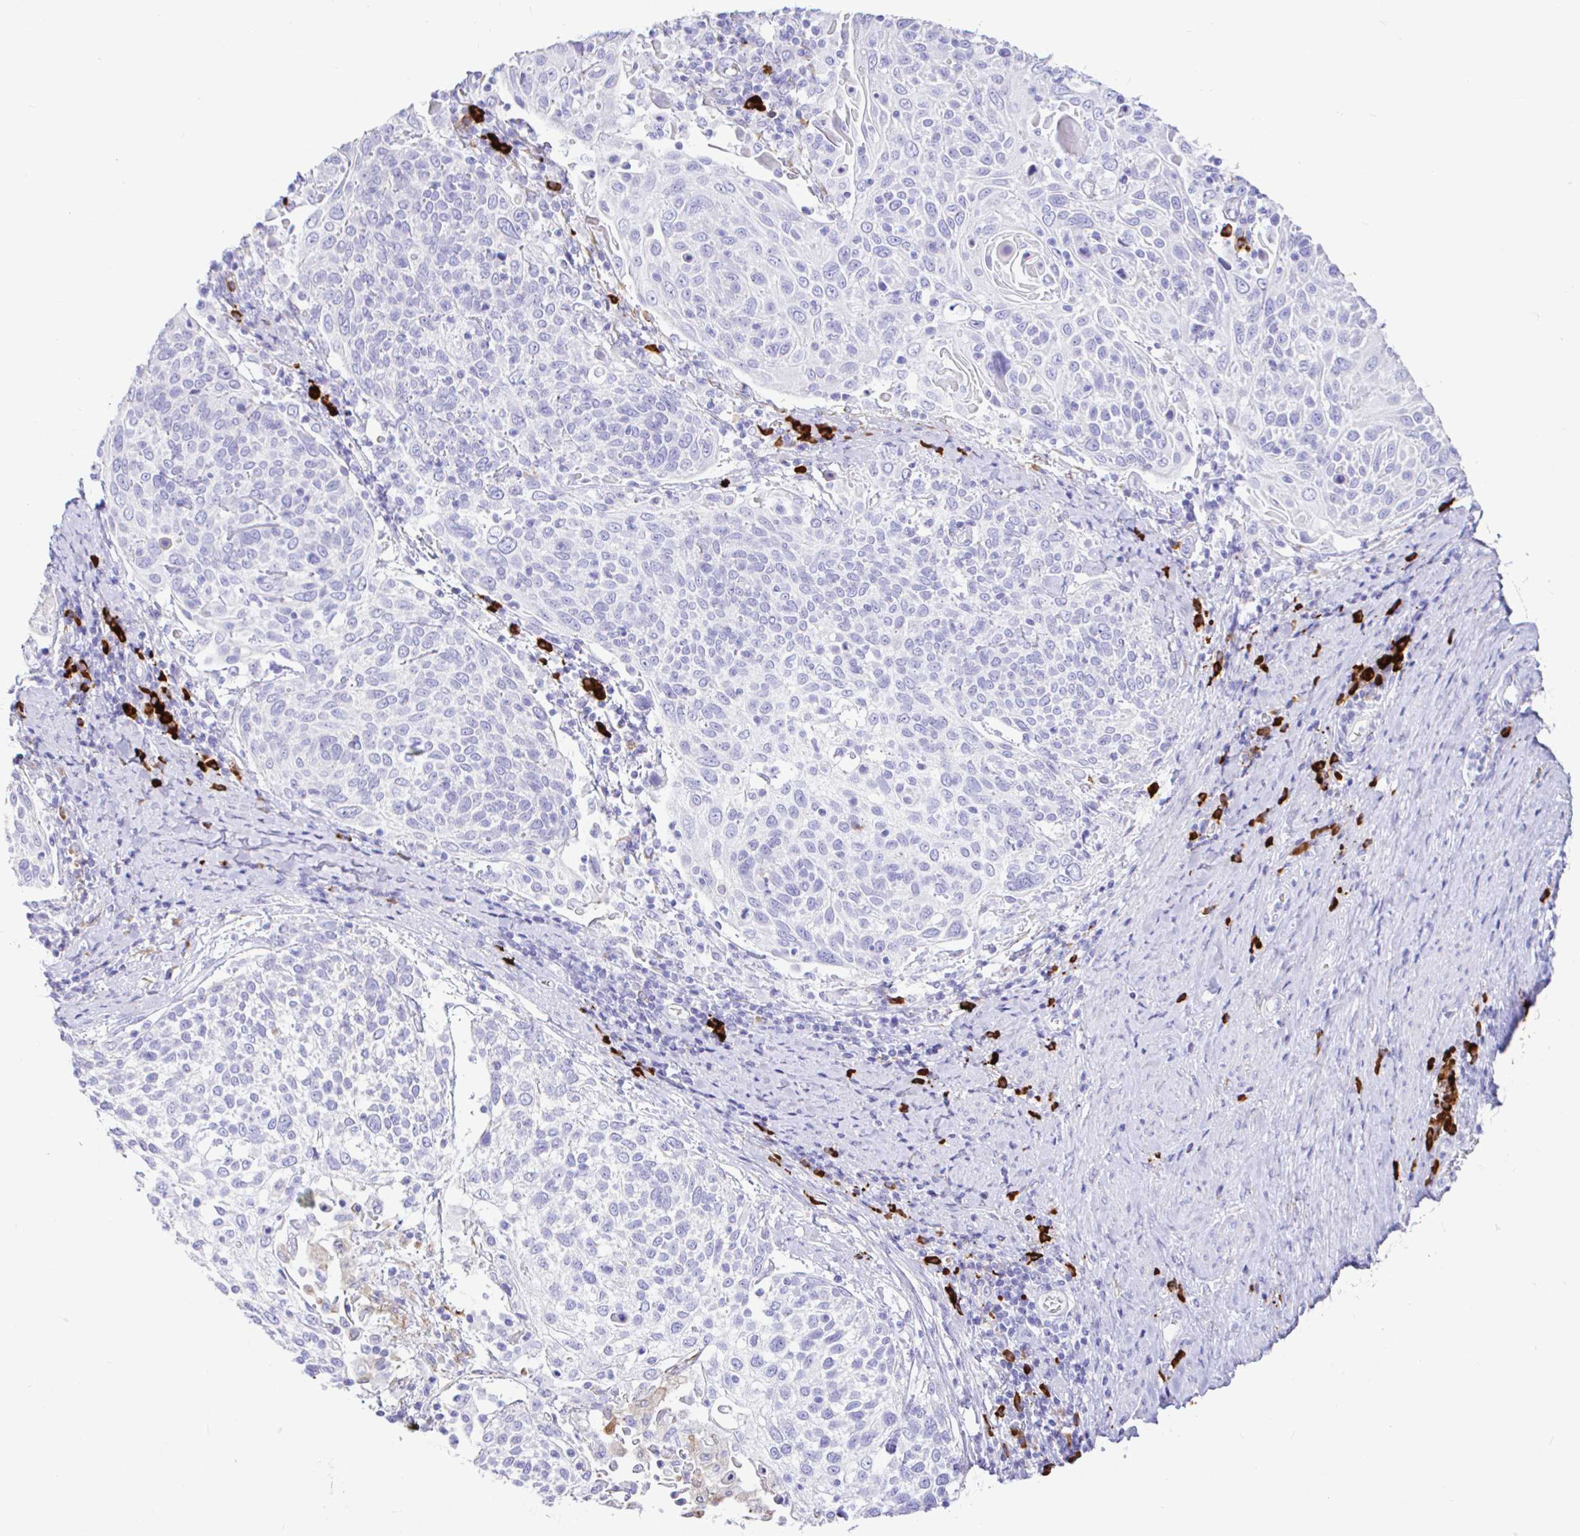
{"staining": {"intensity": "negative", "quantity": "none", "location": "none"}, "tissue": "cervical cancer", "cell_type": "Tumor cells", "image_type": "cancer", "snomed": [{"axis": "morphology", "description": "Squamous cell carcinoma, NOS"}, {"axis": "topography", "description": "Cervix"}], "caption": "IHC of cervical cancer (squamous cell carcinoma) exhibits no staining in tumor cells. (Stains: DAB (3,3'-diaminobenzidine) immunohistochemistry with hematoxylin counter stain, Microscopy: brightfield microscopy at high magnification).", "gene": "CCDC62", "patient": {"sex": "female", "age": 61}}